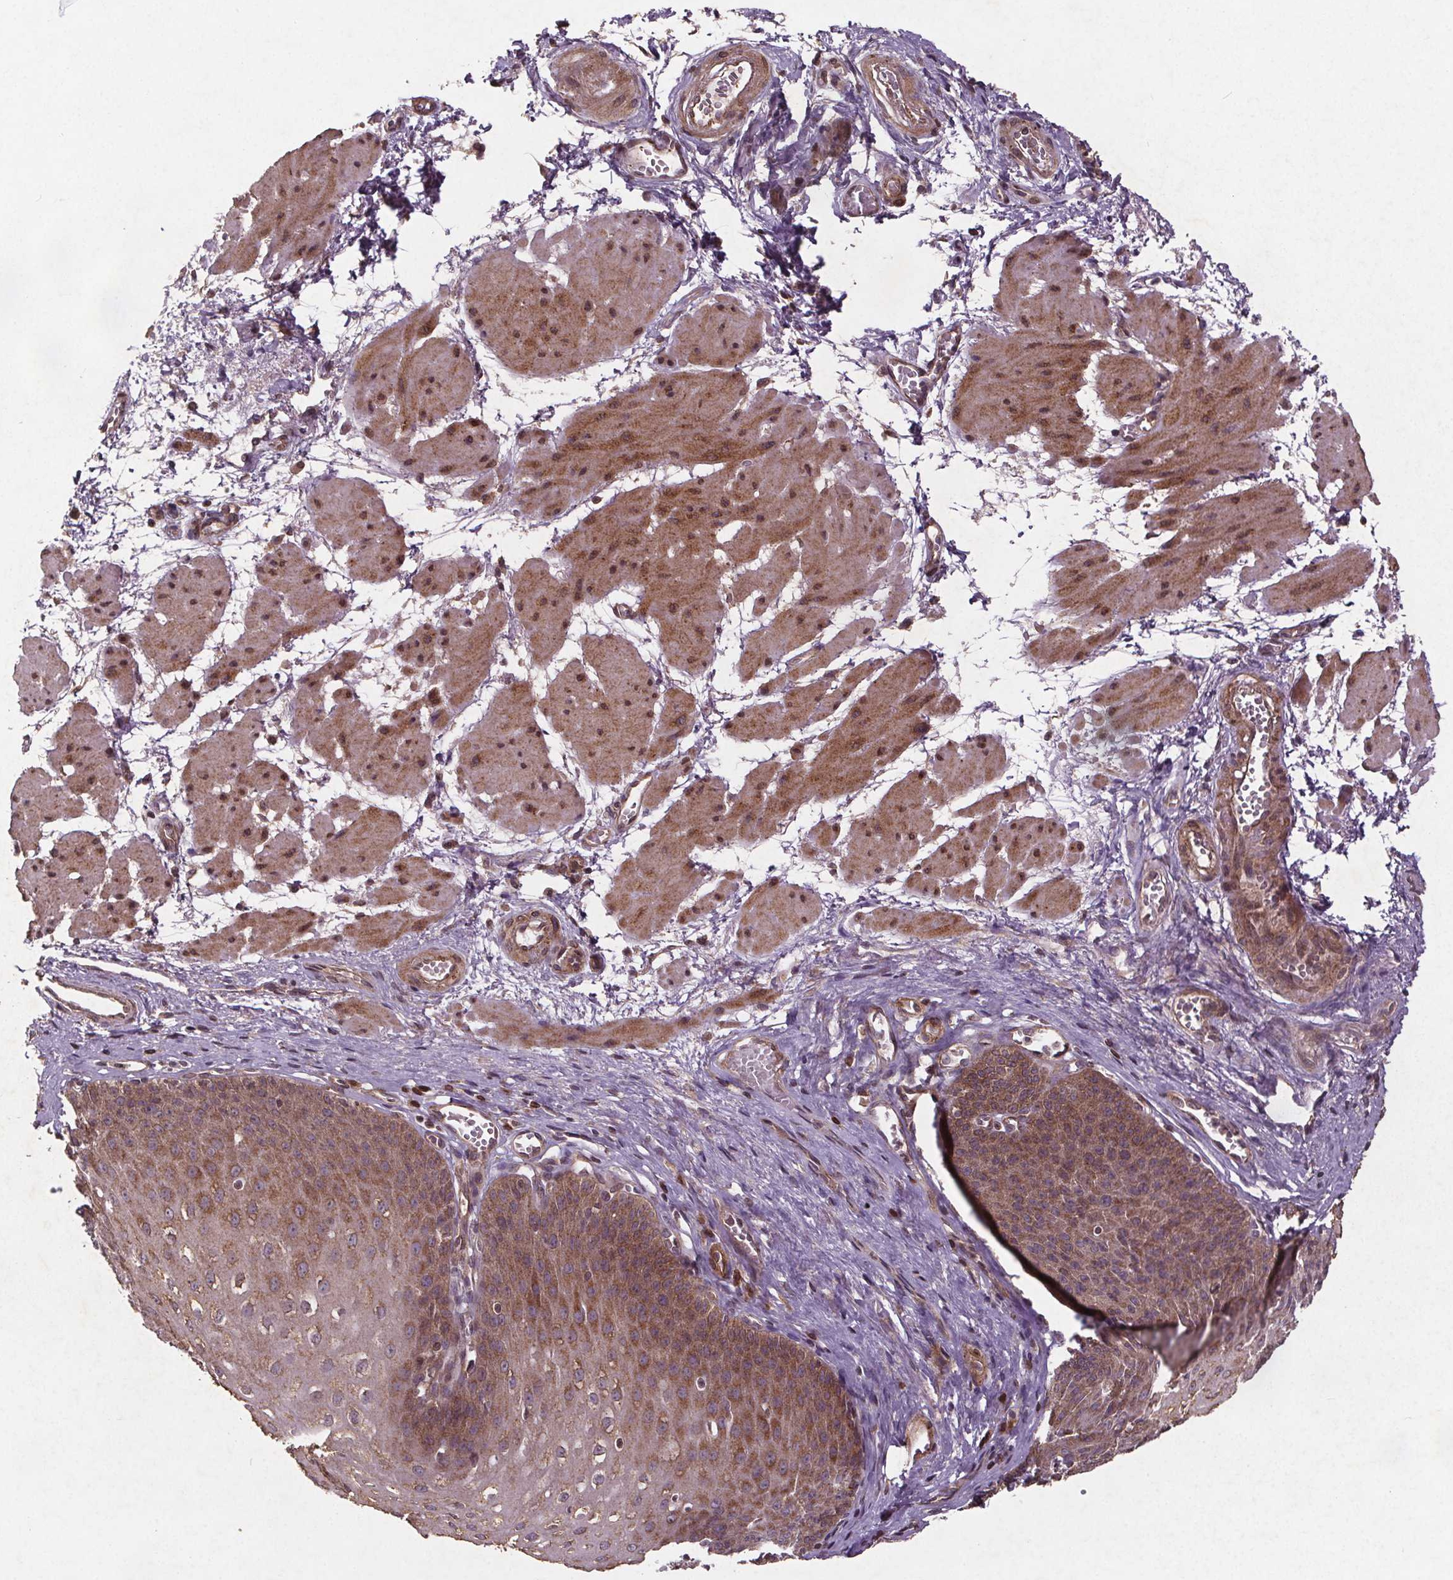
{"staining": {"intensity": "moderate", "quantity": ">75%", "location": "cytoplasmic/membranous"}, "tissue": "esophagus", "cell_type": "Squamous epithelial cells", "image_type": "normal", "snomed": [{"axis": "morphology", "description": "Normal tissue, NOS"}, {"axis": "topography", "description": "Esophagus"}], "caption": "Esophagus stained with DAB (3,3'-diaminobenzidine) immunohistochemistry reveals medium levels of moderate cytoplasmic/membranous expression in about >75% of squamous epithelial cells. The protein is stained brown, and the nuclei are stained in blue (DAB (3,3'-diaminobenzidine) IHC with brightfield microscopy, high magnification).", "gene": "STRN3", "patient": {"sex": "male", "age": 71}}